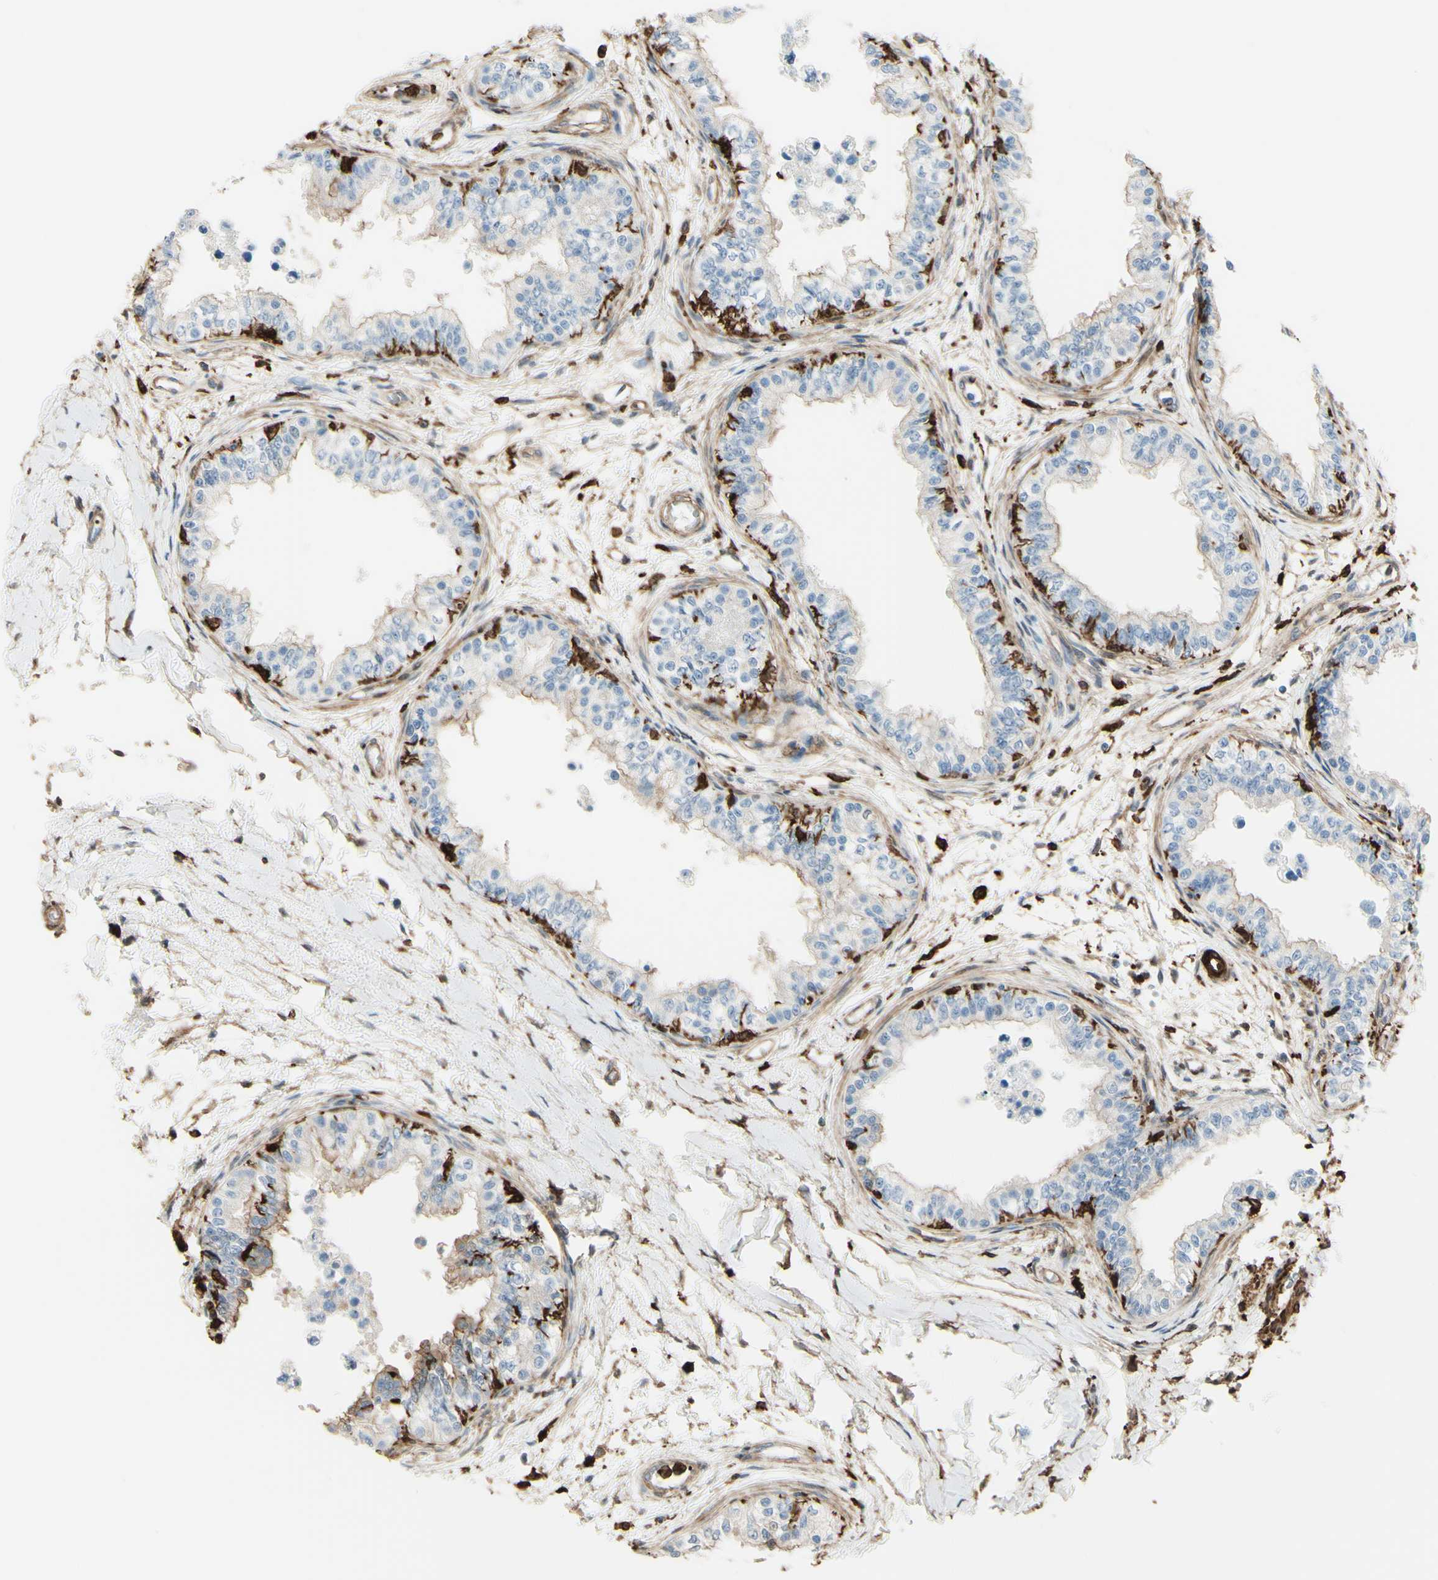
{"staining": {"intensity": "weak", "quantity": ">75%", "location": "cytoplasmic/membranous"}, "tissue": "epididymis", "cell_type": "Glandular cells", "image_type": "normal", "snomed": [{"axis": "morphology", "description": "Normal tissue, NOS"}, {"axis": "morphology", "description": "Adenocarcinoma, metastatic, NOS"}, {"axis": "topography", "description": "Testis"}, {"axis": "topography", "description": "Epididymis"}], "caption": "Human epididymis stained with a protein marker shows weak staining in glandular cells.", "gene": "GSN", "patient": {"sex": "male", "age": 26}}